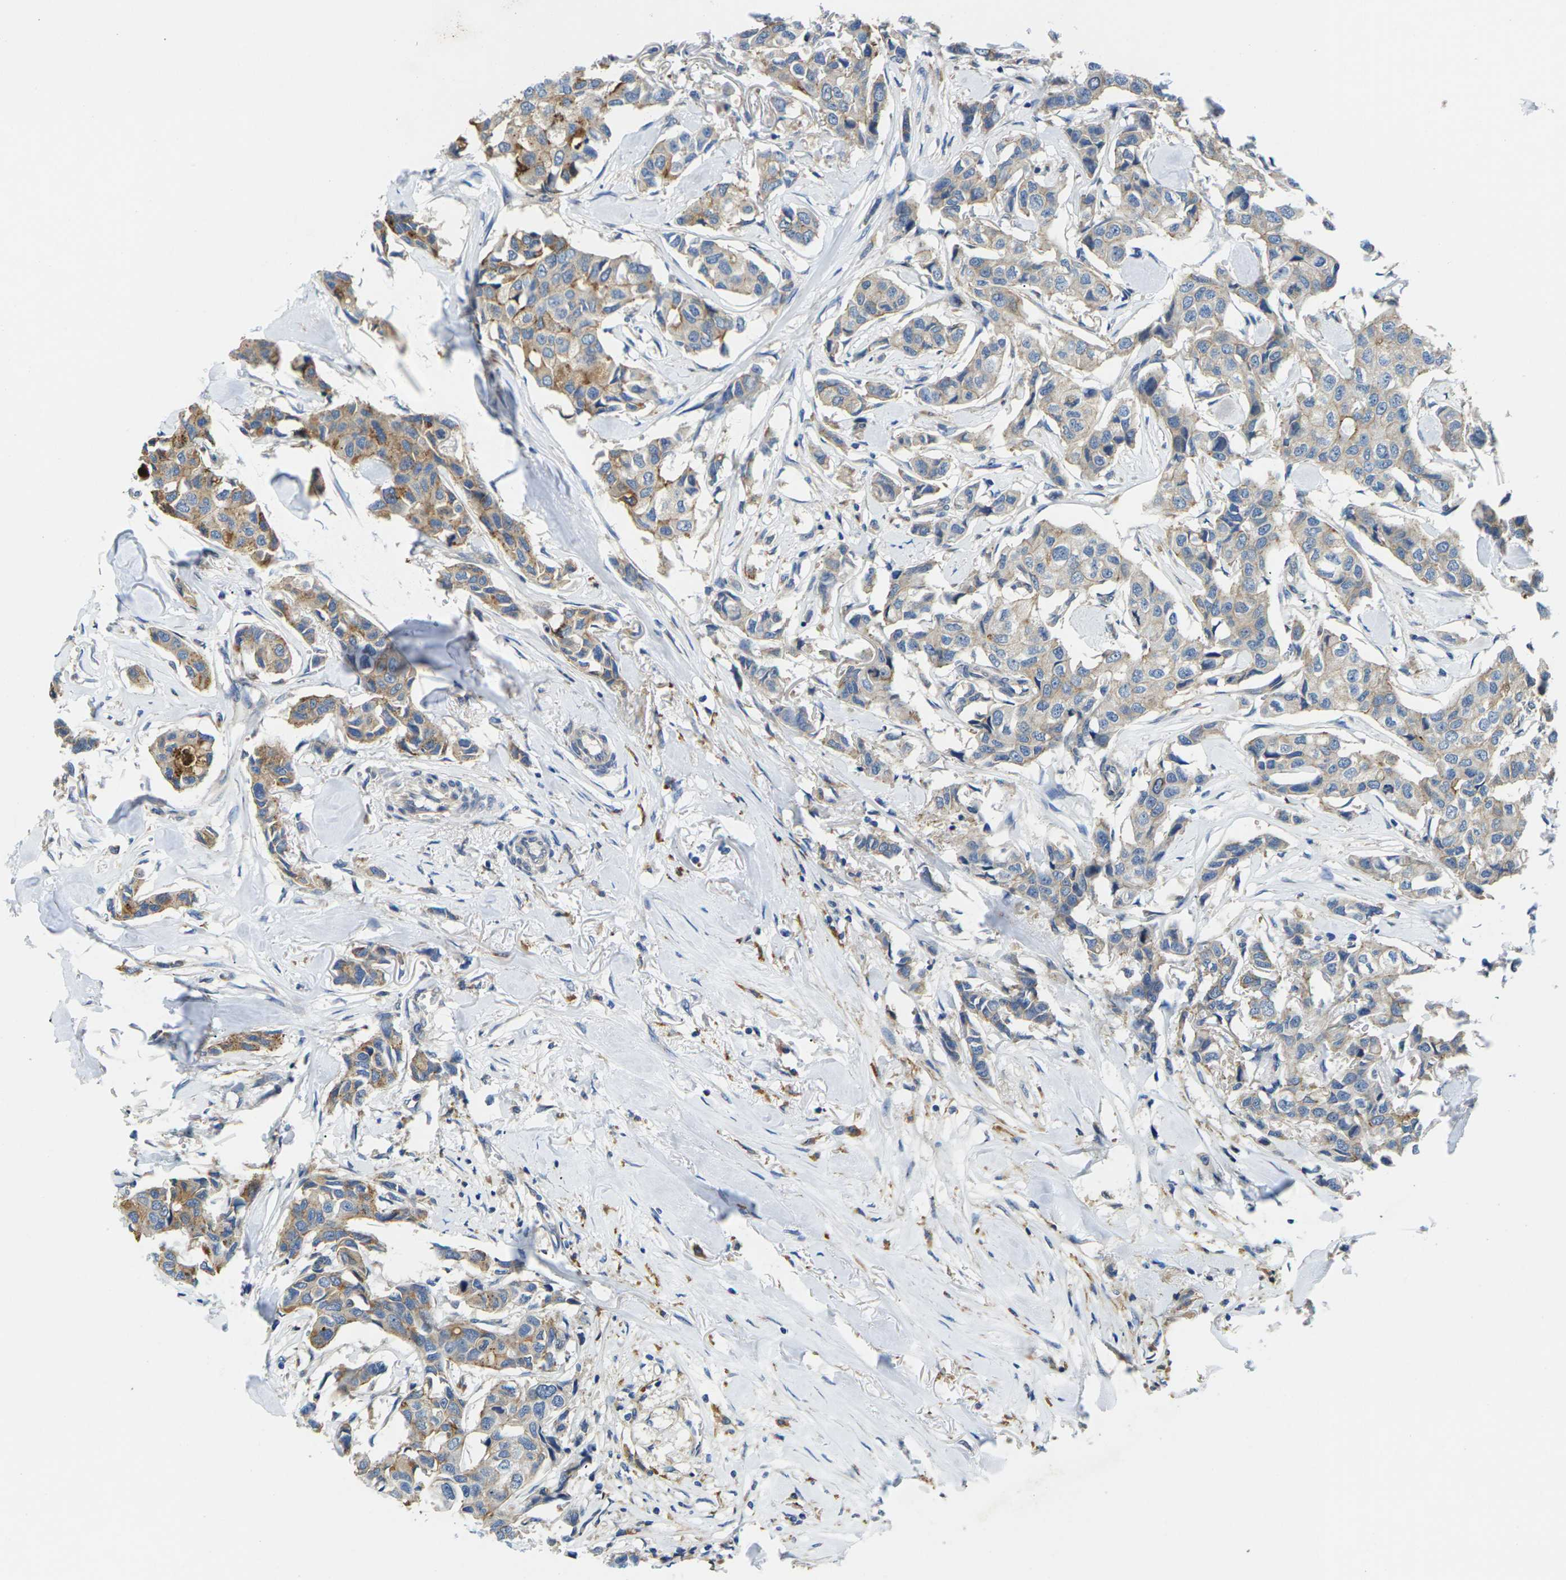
{"staining": {"intensity": "weak", "quantity": ">75%", "location": "cytoplasmic/membranous"}, "tissue": "breast cancer", "cell_type": "Tumor cells", "image_type": "cancer", "snomed": [{"axis": "morphology", "description": "Duct carcinoma"}, {"axis": "topography", "description": "Breast"}], "caption": "Immunohistochemical staining of human breast intraductal carcinoma reveals weak cytoplasmic/membranous protein expression in about >75% of tumor cells. The staining was performed using DAB, with brown indicating positive protein expression. Nuclei are stained blue with hematoxylin.", "gene": "SCNN1A", "patient": {"sex": "female", "age": 80}}